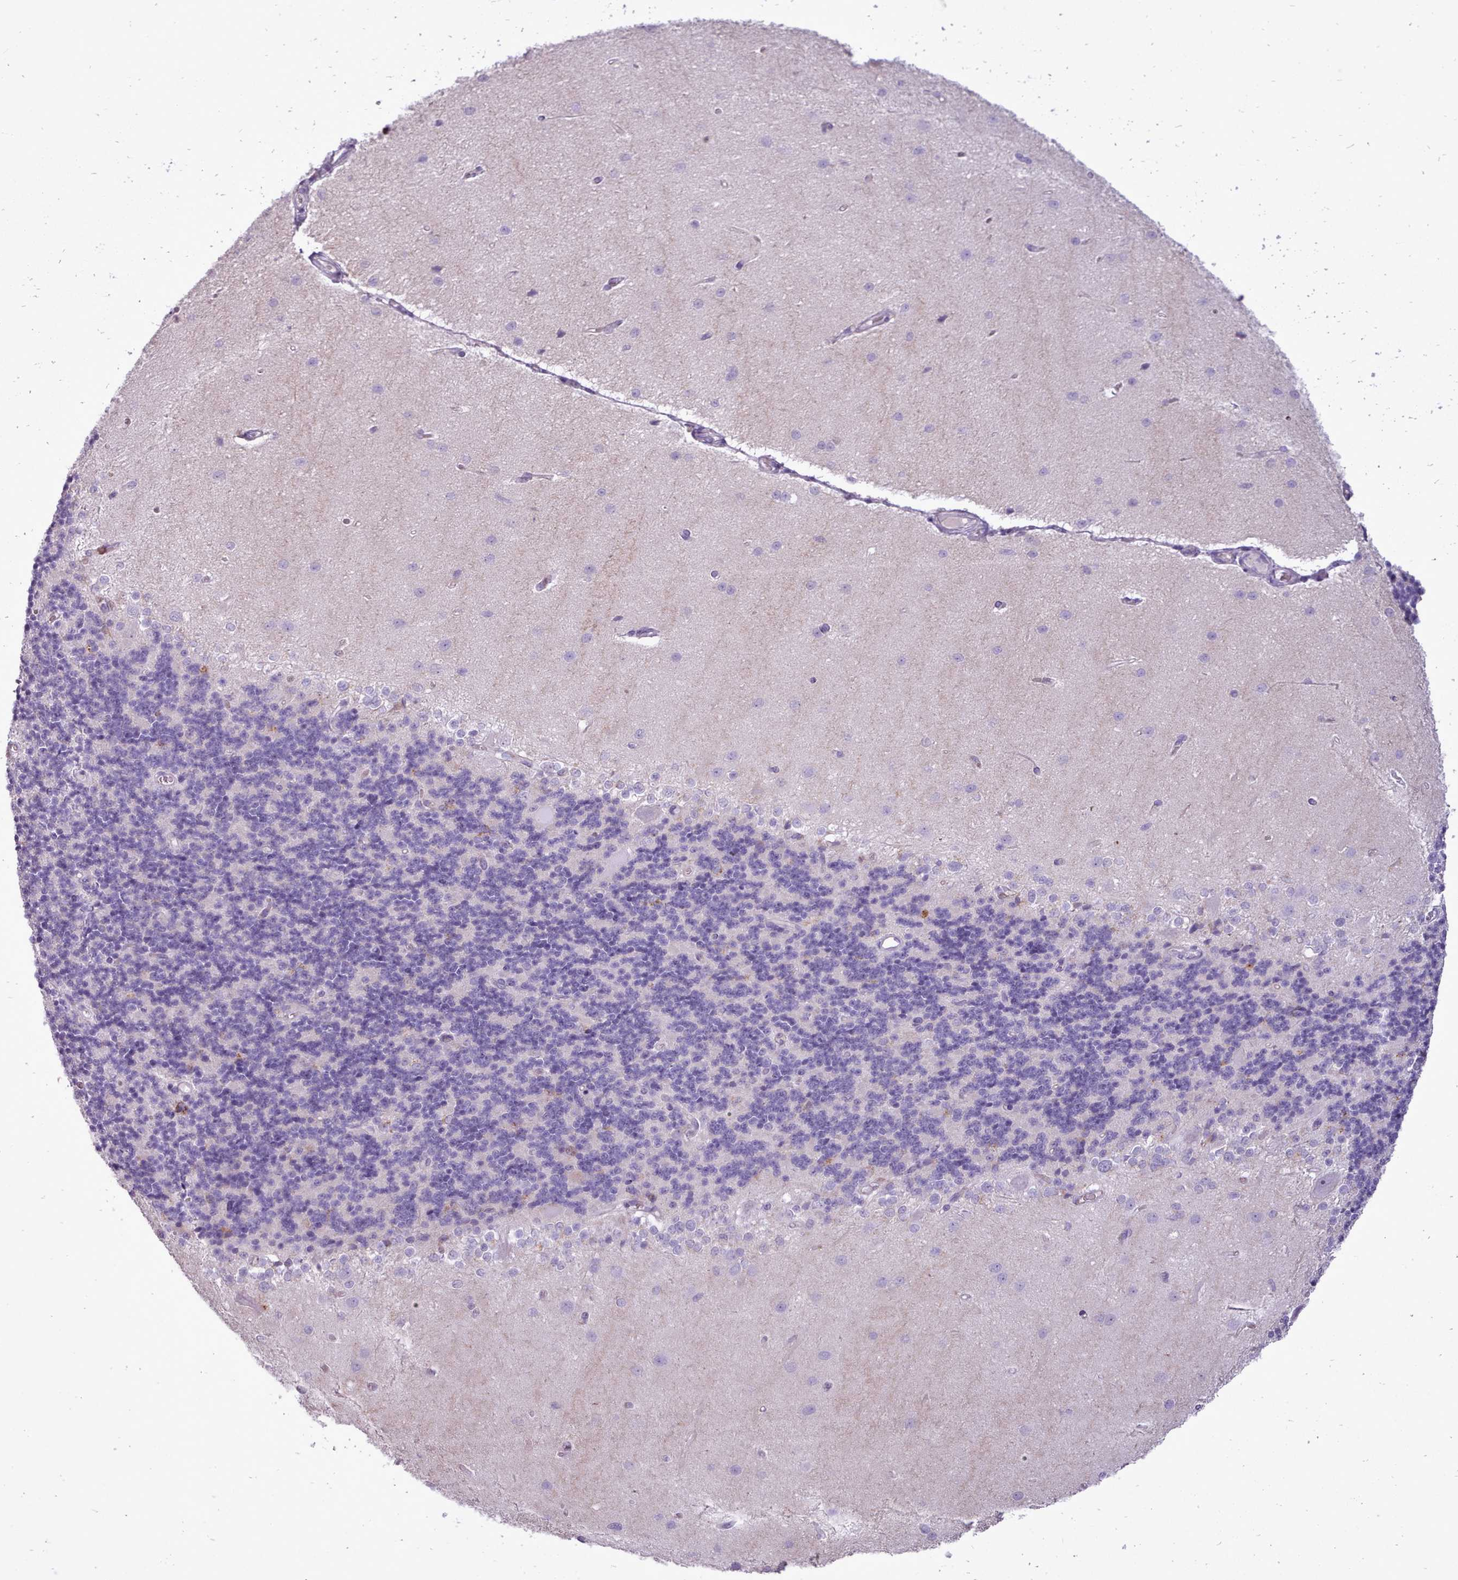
{"staining": {"intensity": "negative", "quantity": "none", "location": "none"}, "tissue": "cerebellum", "cell_type": "Cells in granular layer", "image_type": "normal", "snomed": [{"axis": "morphology", "description": "Normal tissue, NOS"}, {"axis": "topography", "description": "Cerebellum"}], "caption": "An image of human cerebellum is negative for staining in cells in granular layer. (Stains: DAB (3,3'-diaminobenzidine) immunohistochemistry (IHC) with hematoxylin counter stain, Microscopy: brightfield microscopy at high magnification).", "gene": "ATRAID", "patient": {"sex": "female", "age": 29}}